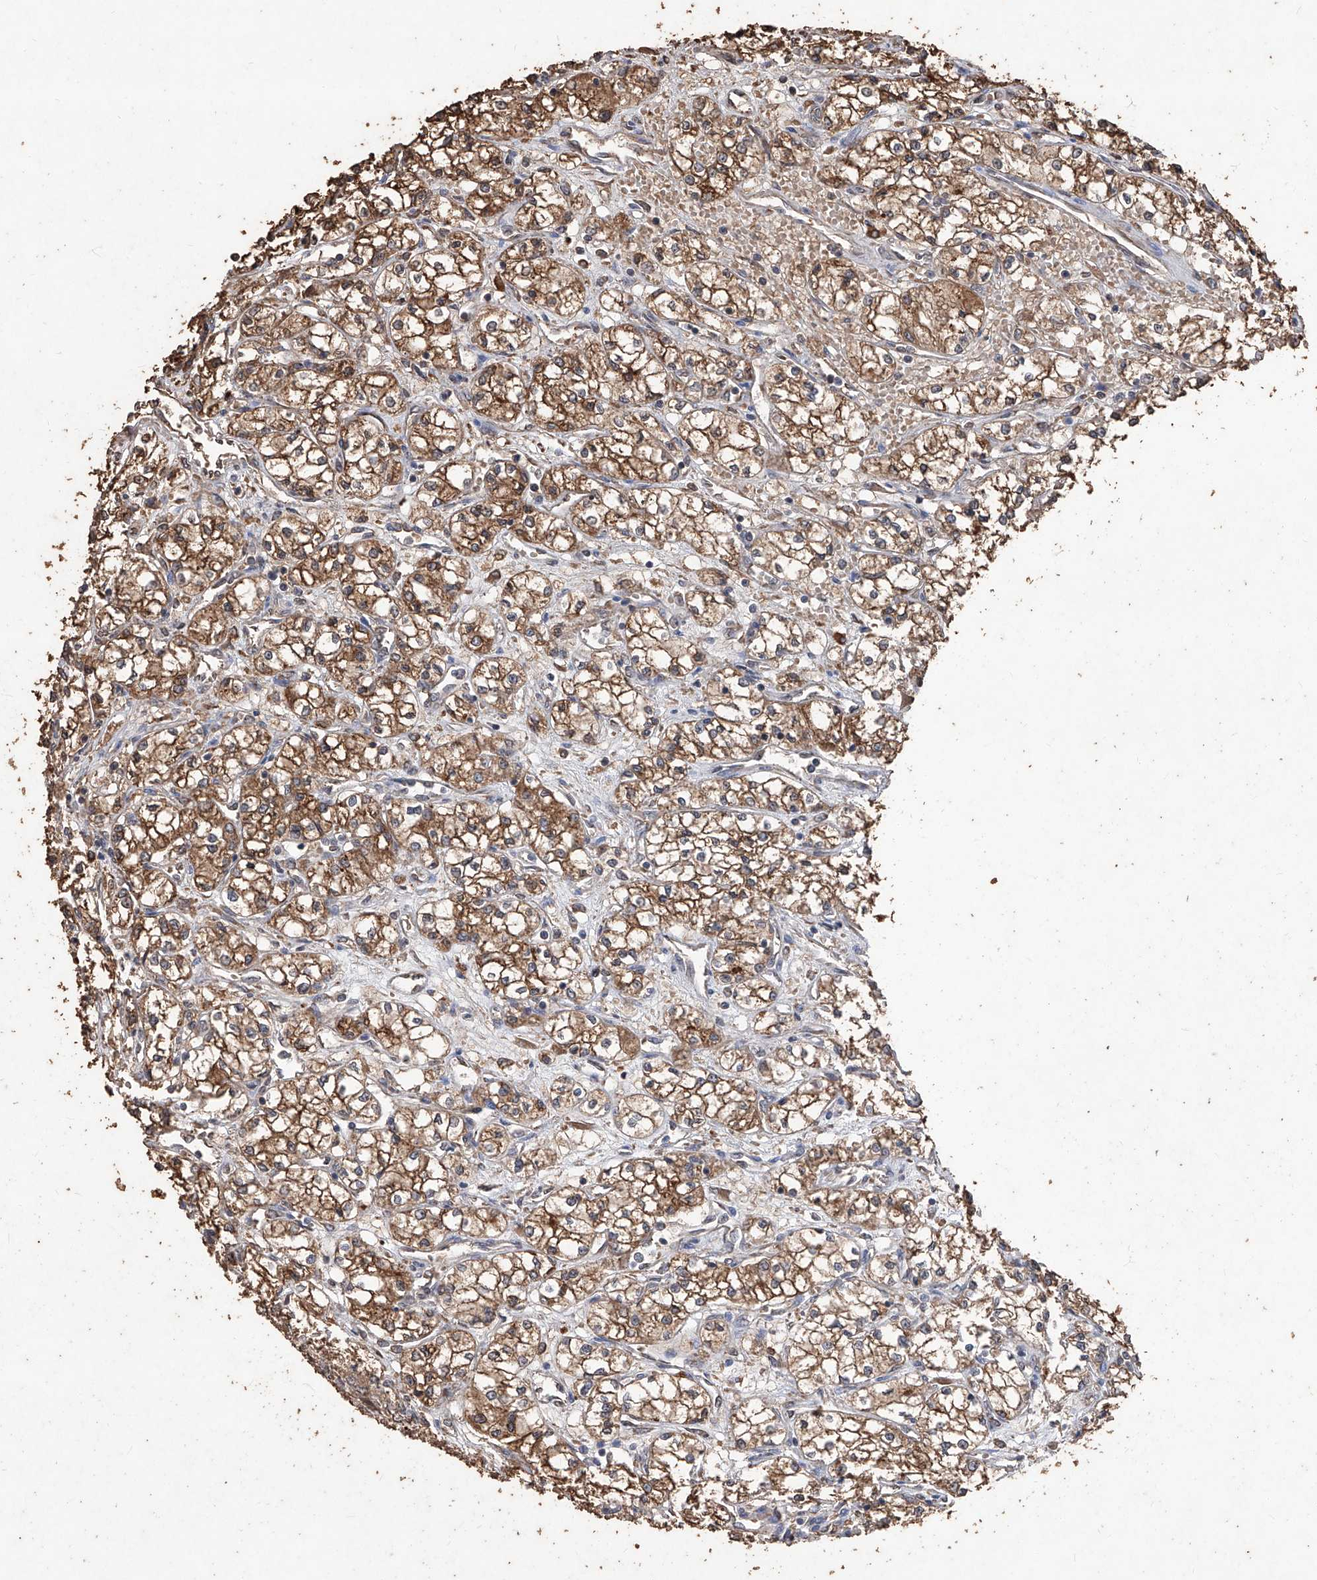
{"staining": {"intensity": "moderate", "quantity": ">75%", "location": "cytoplasmic/membranous"}, "tissue": "renal cancer", "cell_type": "Tumor cells", "image_type": "cancer", "snomed": [{"axis": "morphology", "description": "Normal tissue, NOS"}, {"axis": "morphology", "description": "Adenocarcinoma, NOS"}, {"axis": "topography", "description": "Kidney"}], "caption": "Immunohistochemistry staining of renal cancer (adenocarcinoma), which displays medium levels of moderate cytoplasmic/membranous staining in about >75% of tumor cells indicating moderate cytoplasmic/membranous protein staining. The staining was performed using DAB (3,3'-diaminobenzidine) (brown) for protein detection and nuclei were counterstained in hematoxylin (blue).", "gene": "EML1", "patient": {"sex": "male", "age": 59}}